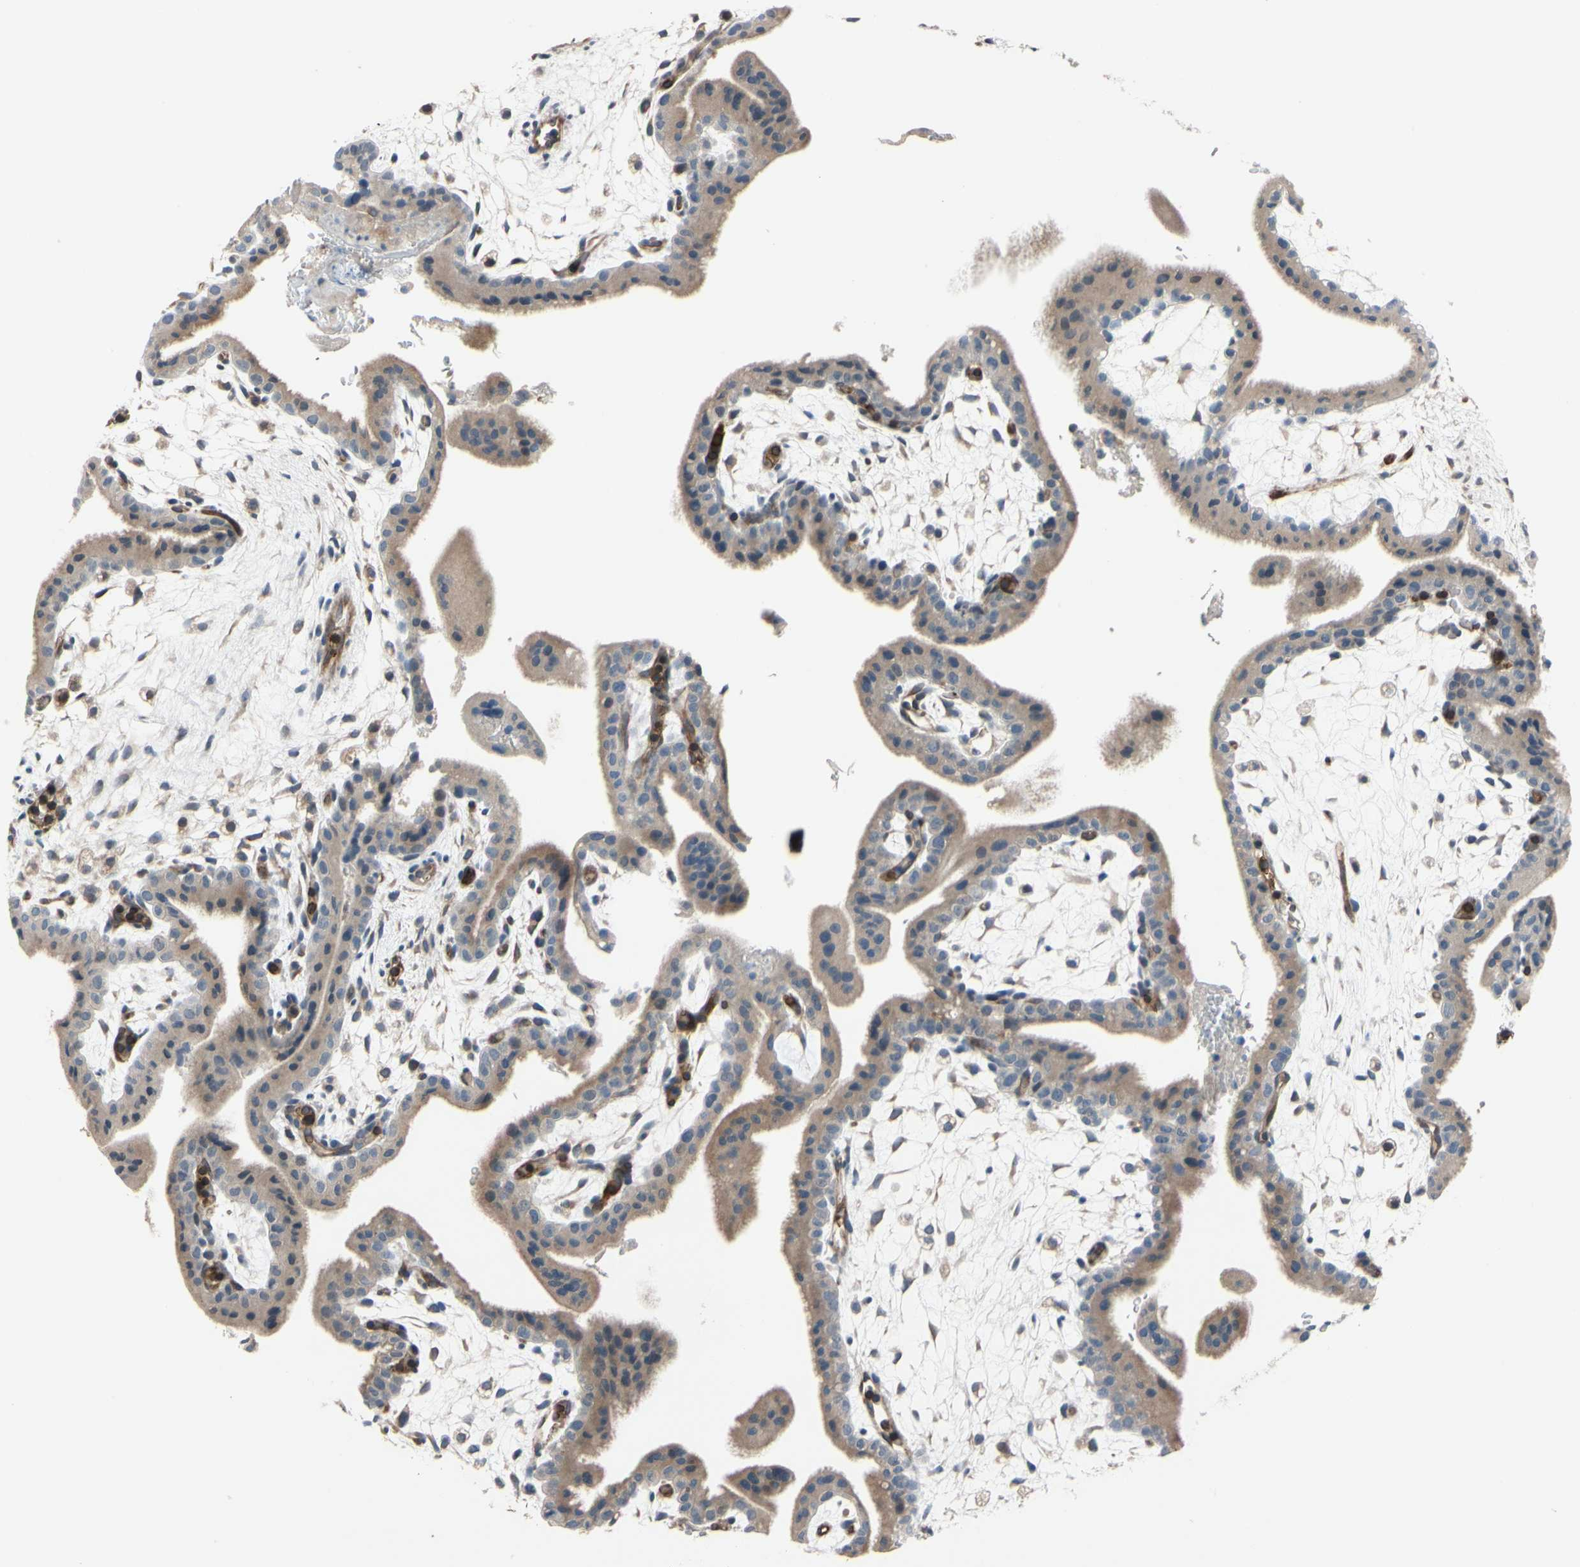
{"staining": {"intensity": "weak", "quantity": "25%-75%", "location": "cytoplasmic/membranous"}, "tissue": "placenta", "cell_type": "Decidual cells", "image_type": "normal", "snomed": [{"axis": "morphology", "description": "Normal tissue, NOS"}, {"axis": "topography", "description": "Placenta"}], "caption": "High-power microscopy captured an IHC image of unremarkable placenta, revealing weak cytoplasmic/membranous expression in approximately 25%-75% of decidual cells. The staining is performed using DAB brown chromogen to label protein expression. The nuclei are counter-stained blue using hematoxylin.", "gene": "PRXL2A", "patient": {"sex": "female", "age": 35}}